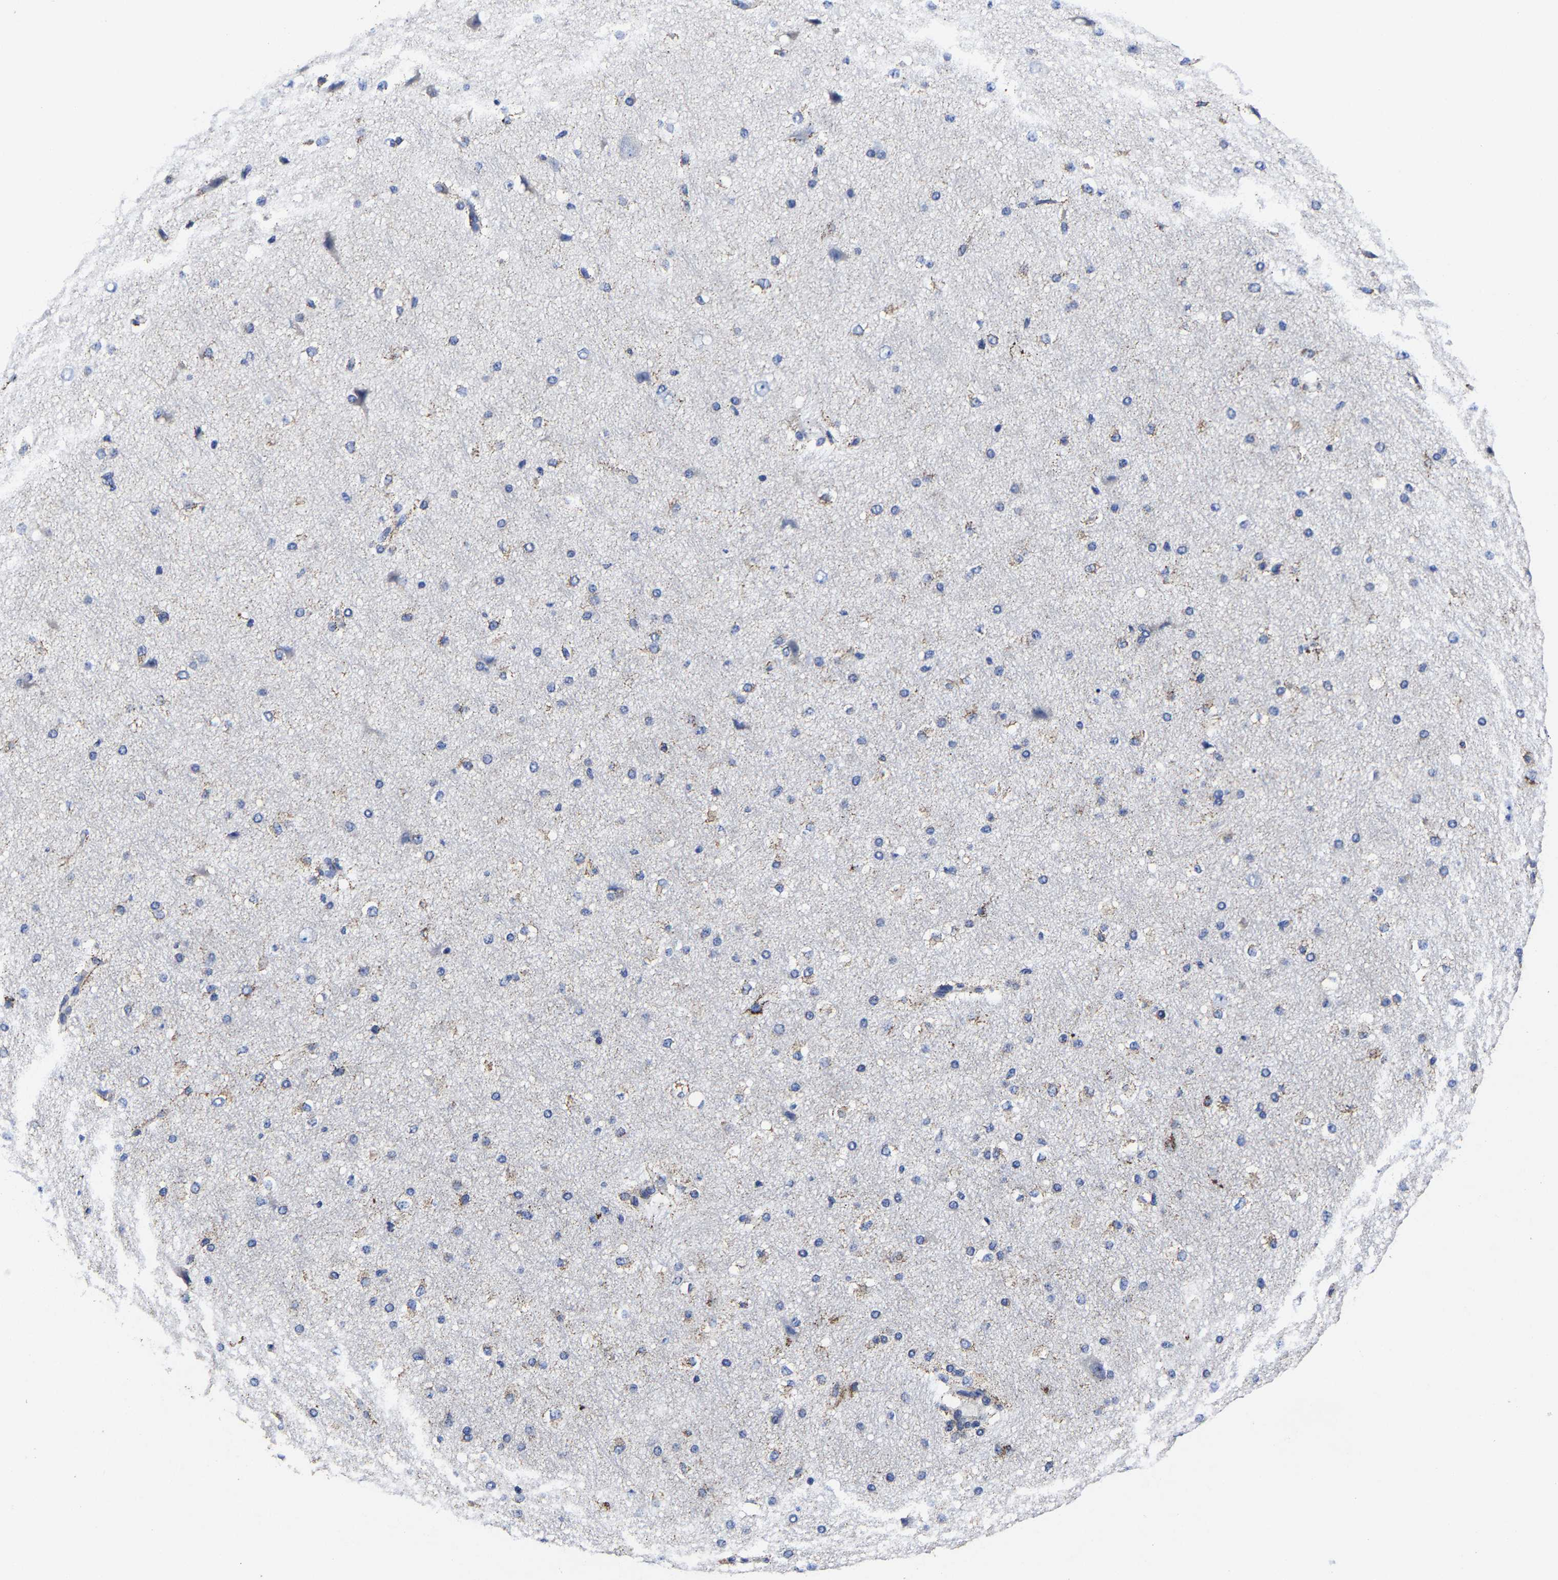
{"staining": {"intensity": "negative", "quantity": "none", "location": "none"}, "tissue": "cerebral cortex", "cell_type": "Endothelial cells", "image_type": "normal", "snomed": [{"axis": "morphology", "description": "Normal tissue, NOS"}, {"axis": "morphology", "description": "Developmental malformation"}, {"axis": "topography", "description": "Cerebral cortex"}], "caption": "Human cerebral cortex stained for a protein using immunohistochemistry (IHC) exhibits no positivity in endothelial cells.", "gene": "AASS", "patient": {"sex": "female", "age": 30}}